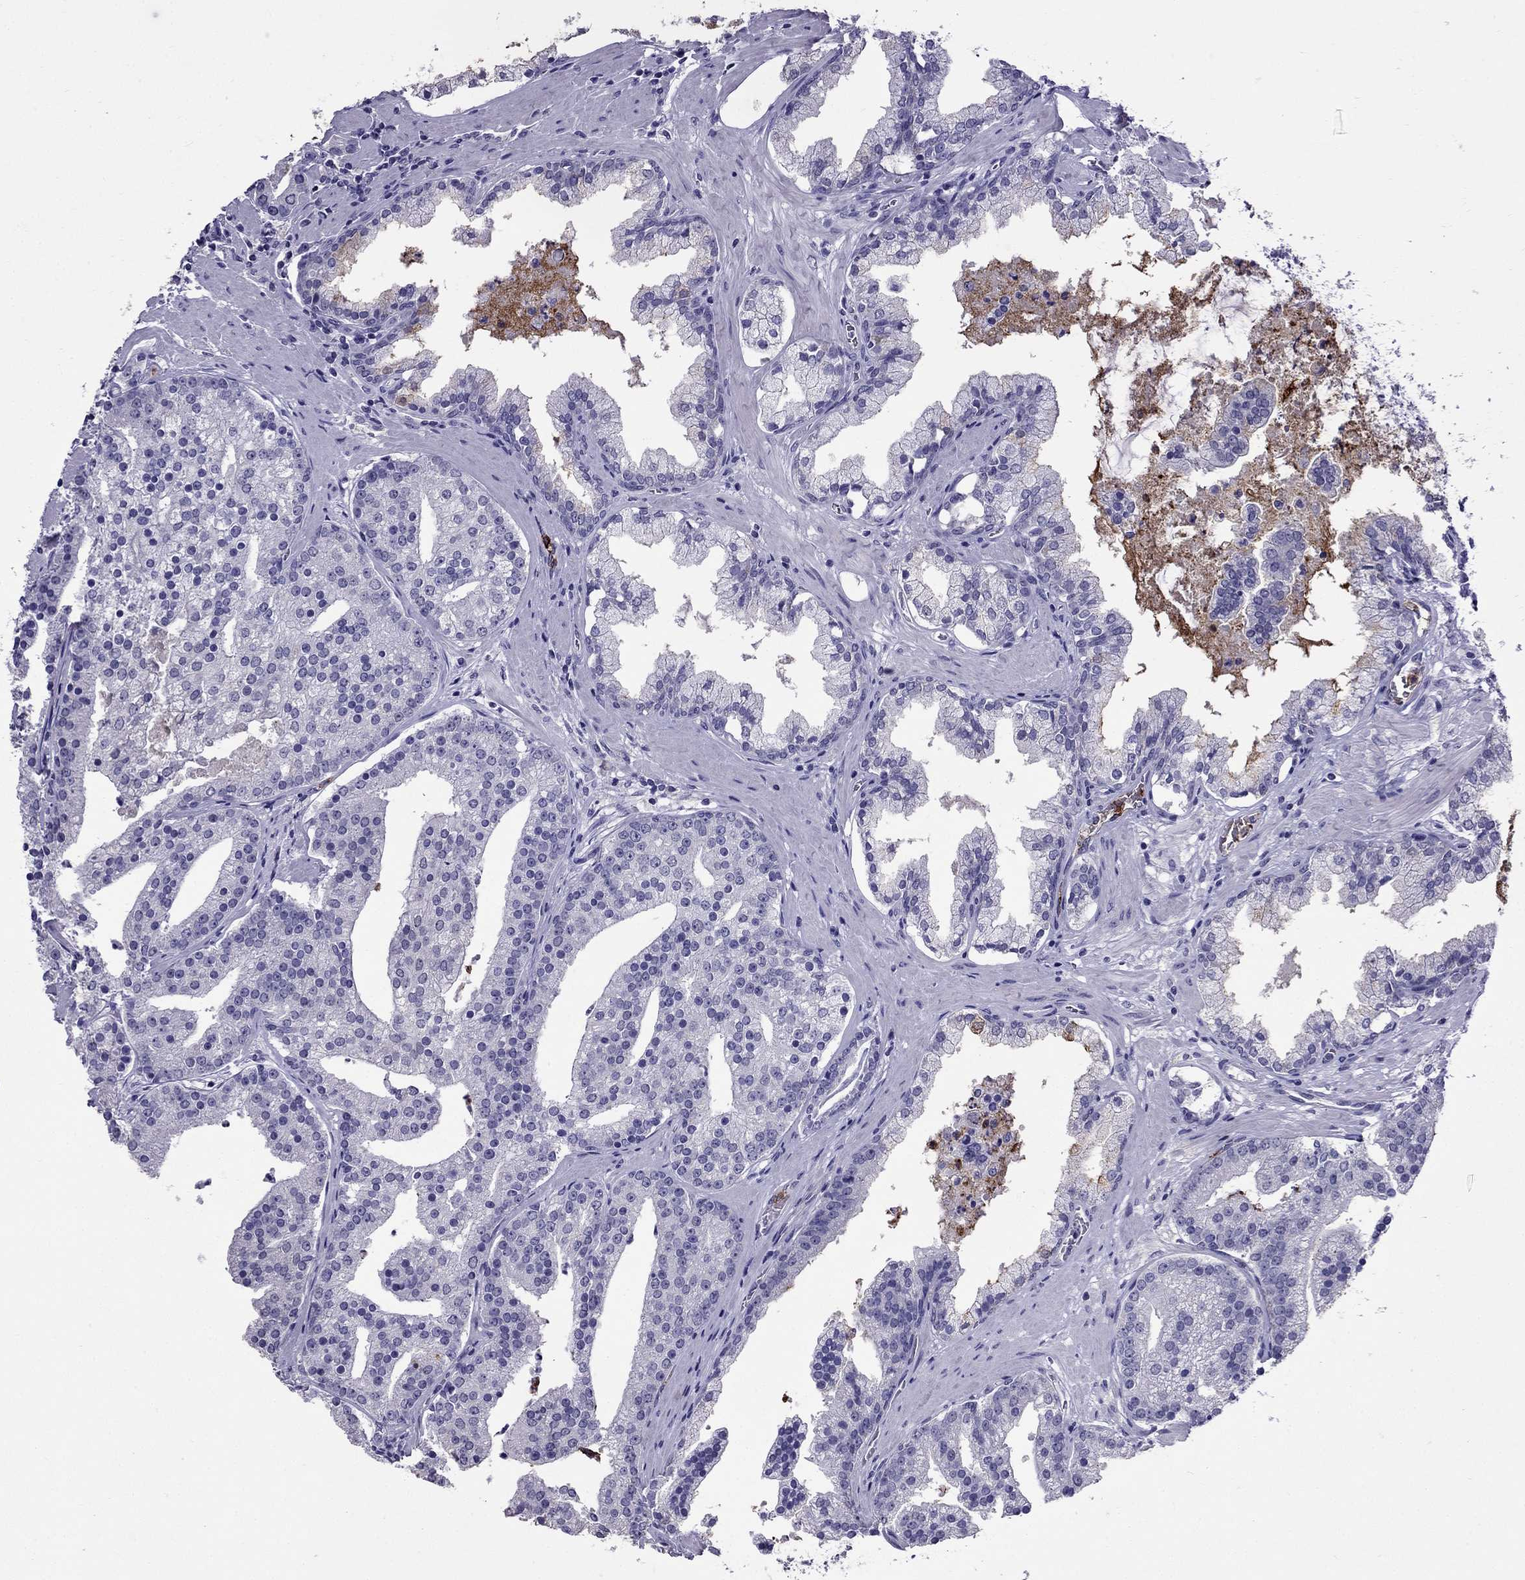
{"staining": {"intensity": "negative", "quantity": "none", "location": "none"}, "tissue": "prostate cancer", "cell_type": "Tumor cells", "image_type": "cancer", "snomed": [{"axis": "morphology", "description": "Adenocarcinoma, NOS"}, {"axis": "topography", "description": "Prostate and seminal vesicle, NOS"}, {"axis": "topography", "description": "Prostate"}], "caption": "High magnification brightfield microscopy of prostate adenocarcinoma stained with DAB (3,3'-diaminobenzidine) (brown) and counterstained with hematoxylin (blue): tumor cells show no significant expression. The staining is performed using DAB brown chromogen with nuclei counter-stained in using hematoxylin.", "gene": "OLFM4", "patient": {"sex": "male", "age": 44}}